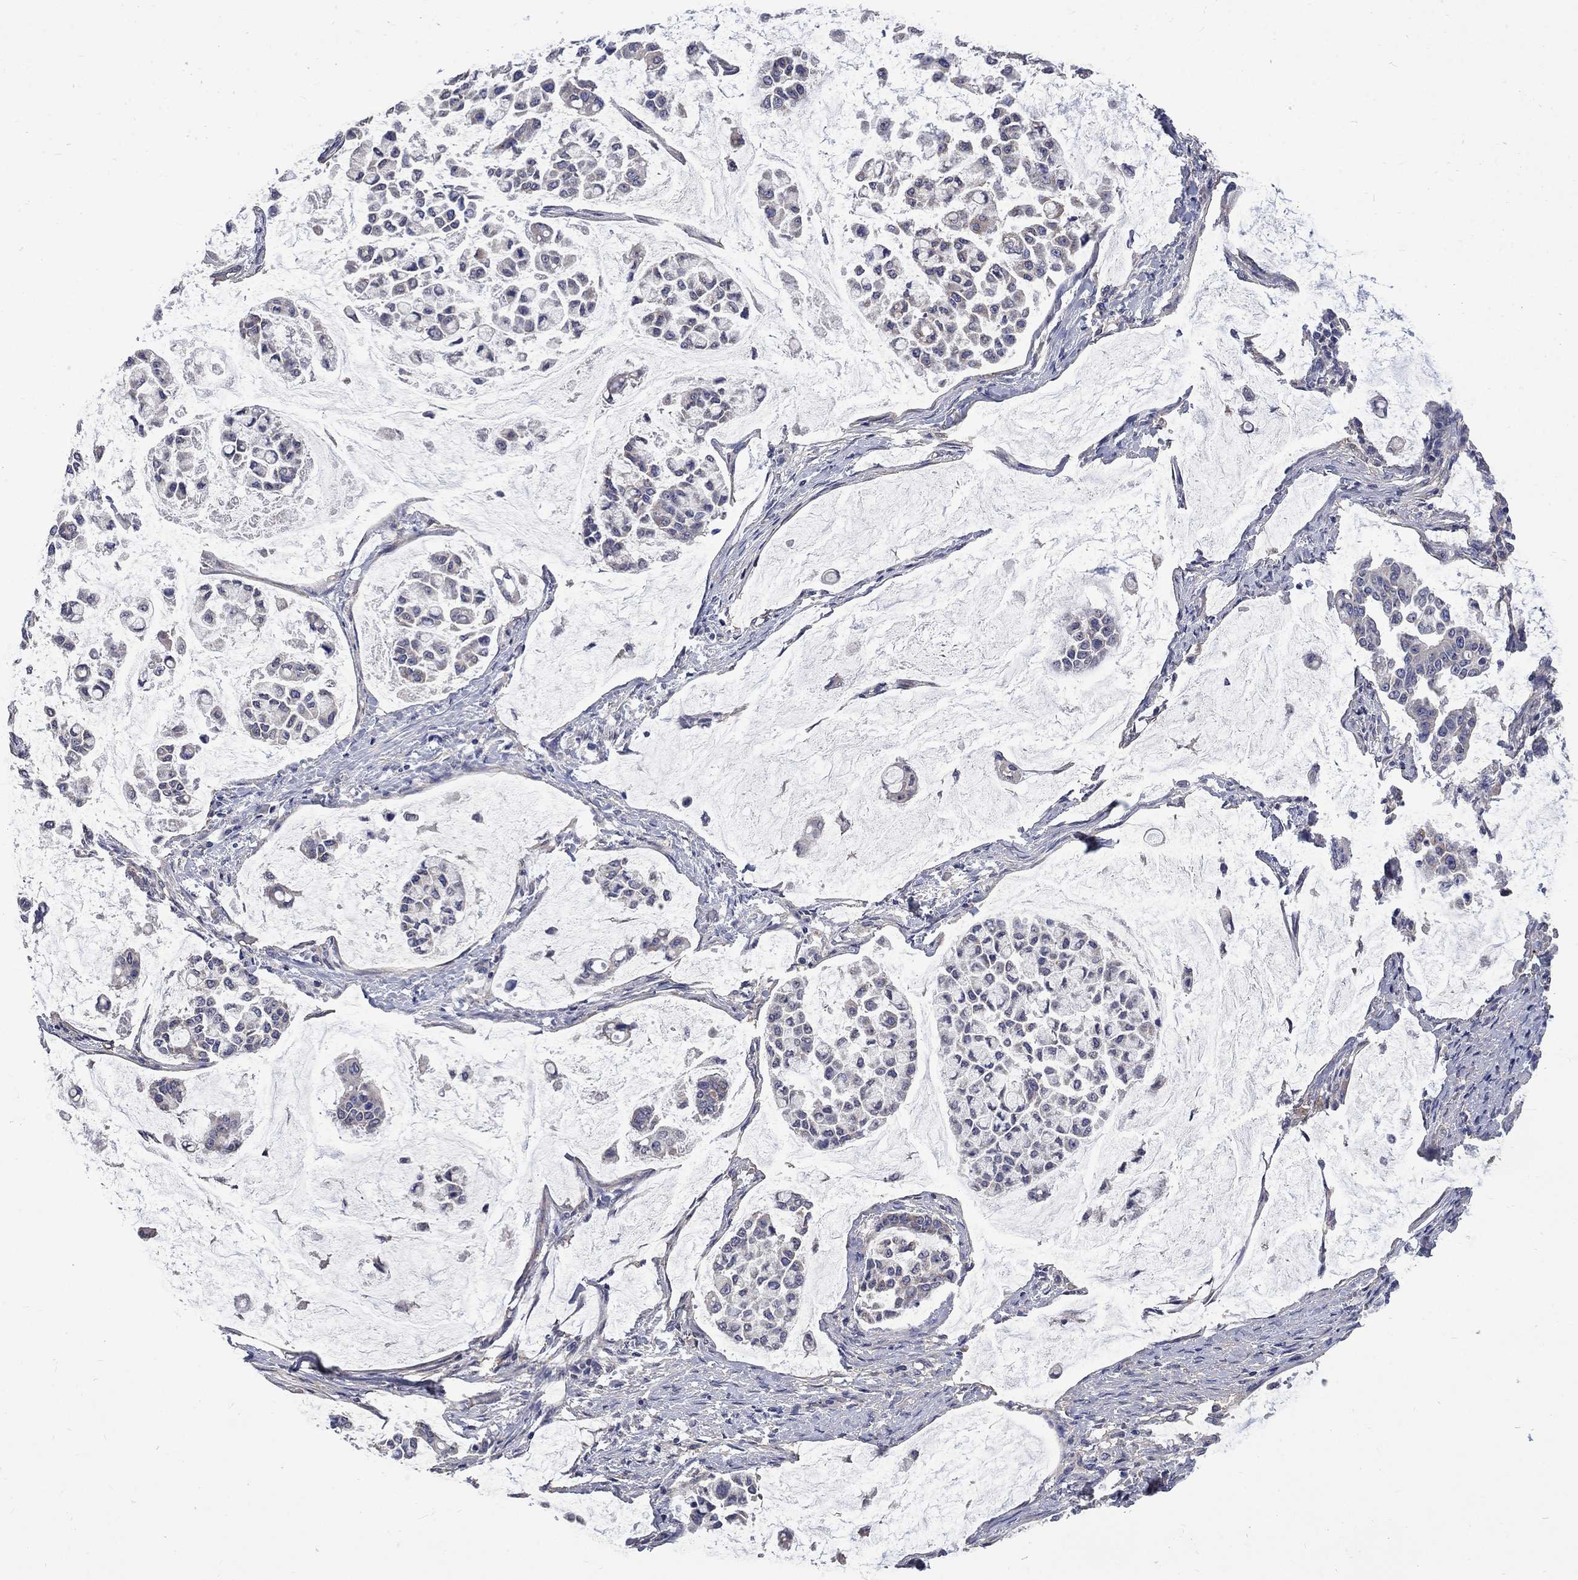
{"staining": {"intensity": "moderate", "quantity": "25%-75%", "location": "cytoplasmic/membranous"}, "tissue": "stomach cancer", "cell_type": "Tumor cells", "image_type": "cancer", "snomed": [{"axis": "morphology", "description": "Adenocarcinoma, NOS"}, {"axis": "topography", "description": "Stomach"}], "caption": "Stomach adenocarcinoma was stained to show a protein in brown. There is medium levels of moderate cytoplasmic/membranous staining in approximately 25%-75% of tumor cells.", "gene": "HSPA12A", "patient": {"sex": "male", "age": 82}}